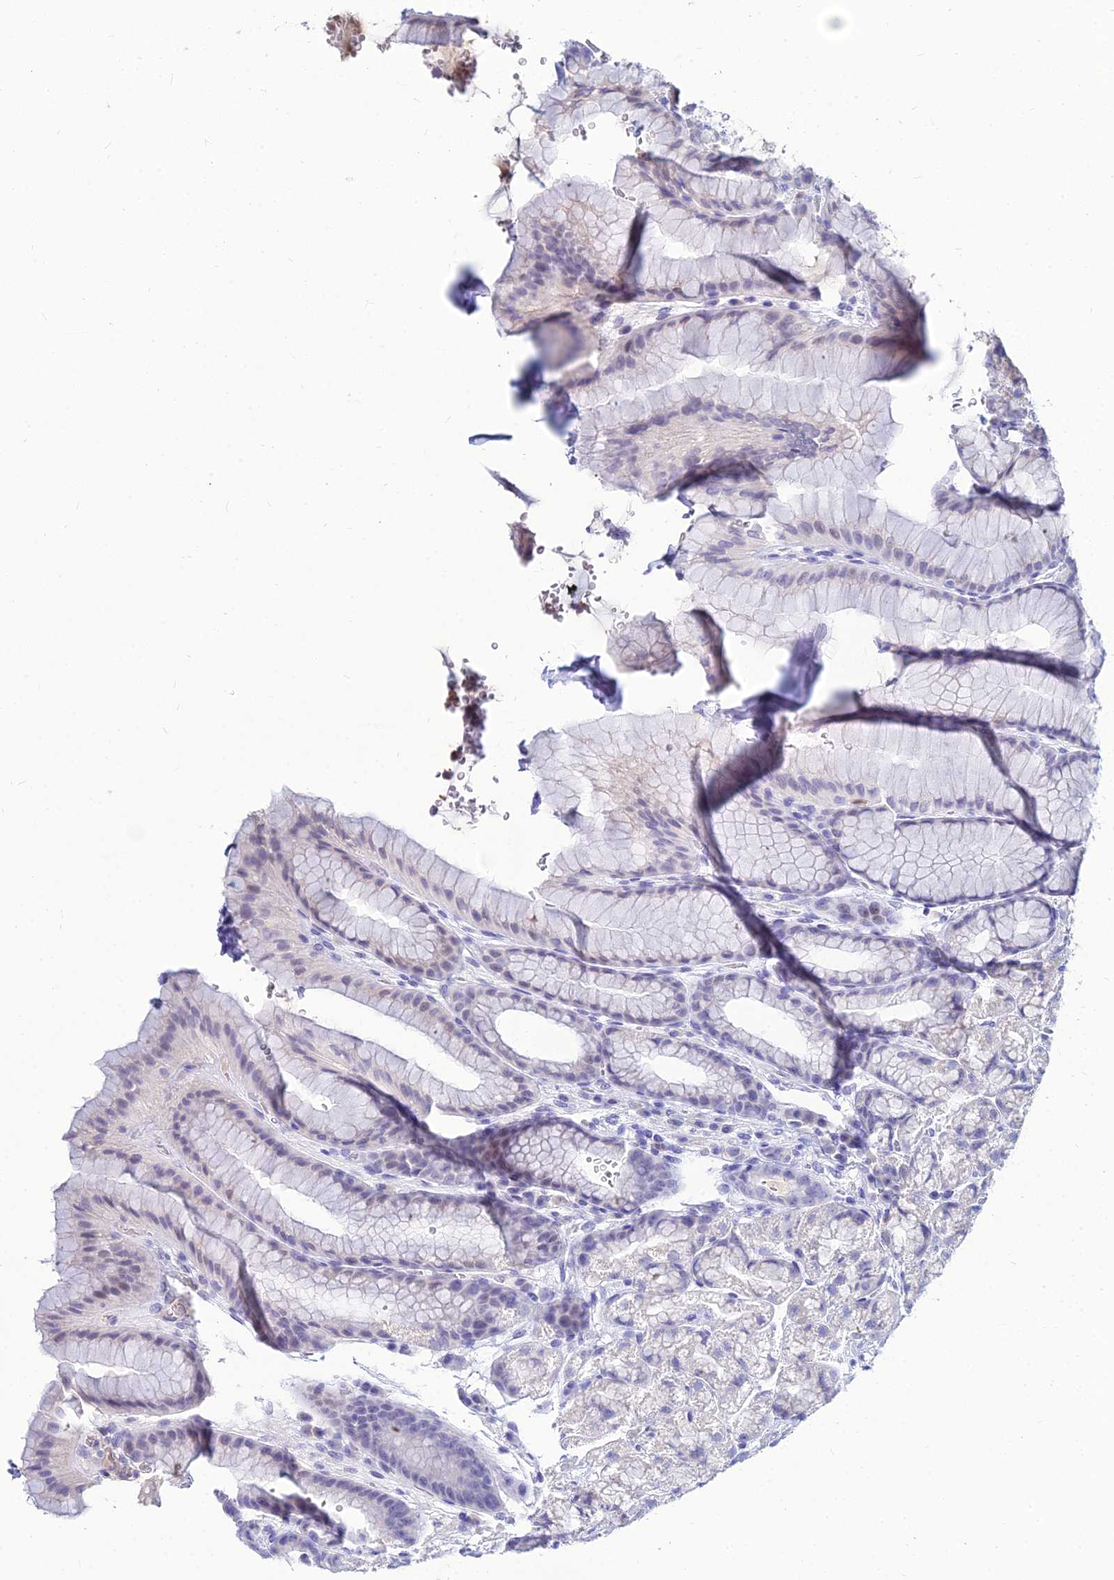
{"staining": {"intensity": "weak", "quantity": "<25%", "location": "nuclear"}, "tissue": "stomach", "cell_type": "Glandular cells", "image_type": "normal", "snomed": [{"axis": "morphology", "description": "Normal tissue, NOS"}, {"axis": "morphology", "description": "Adenocarcinoma, NOS"}, {"axis": "topography", "description": "Stomach"}], "caption": "IHC of unremarkable stomach demonstrates no positivity in glandular cells.", "gene": "GOLGA6A", "patient": {"sex": "male", "age": 57}}